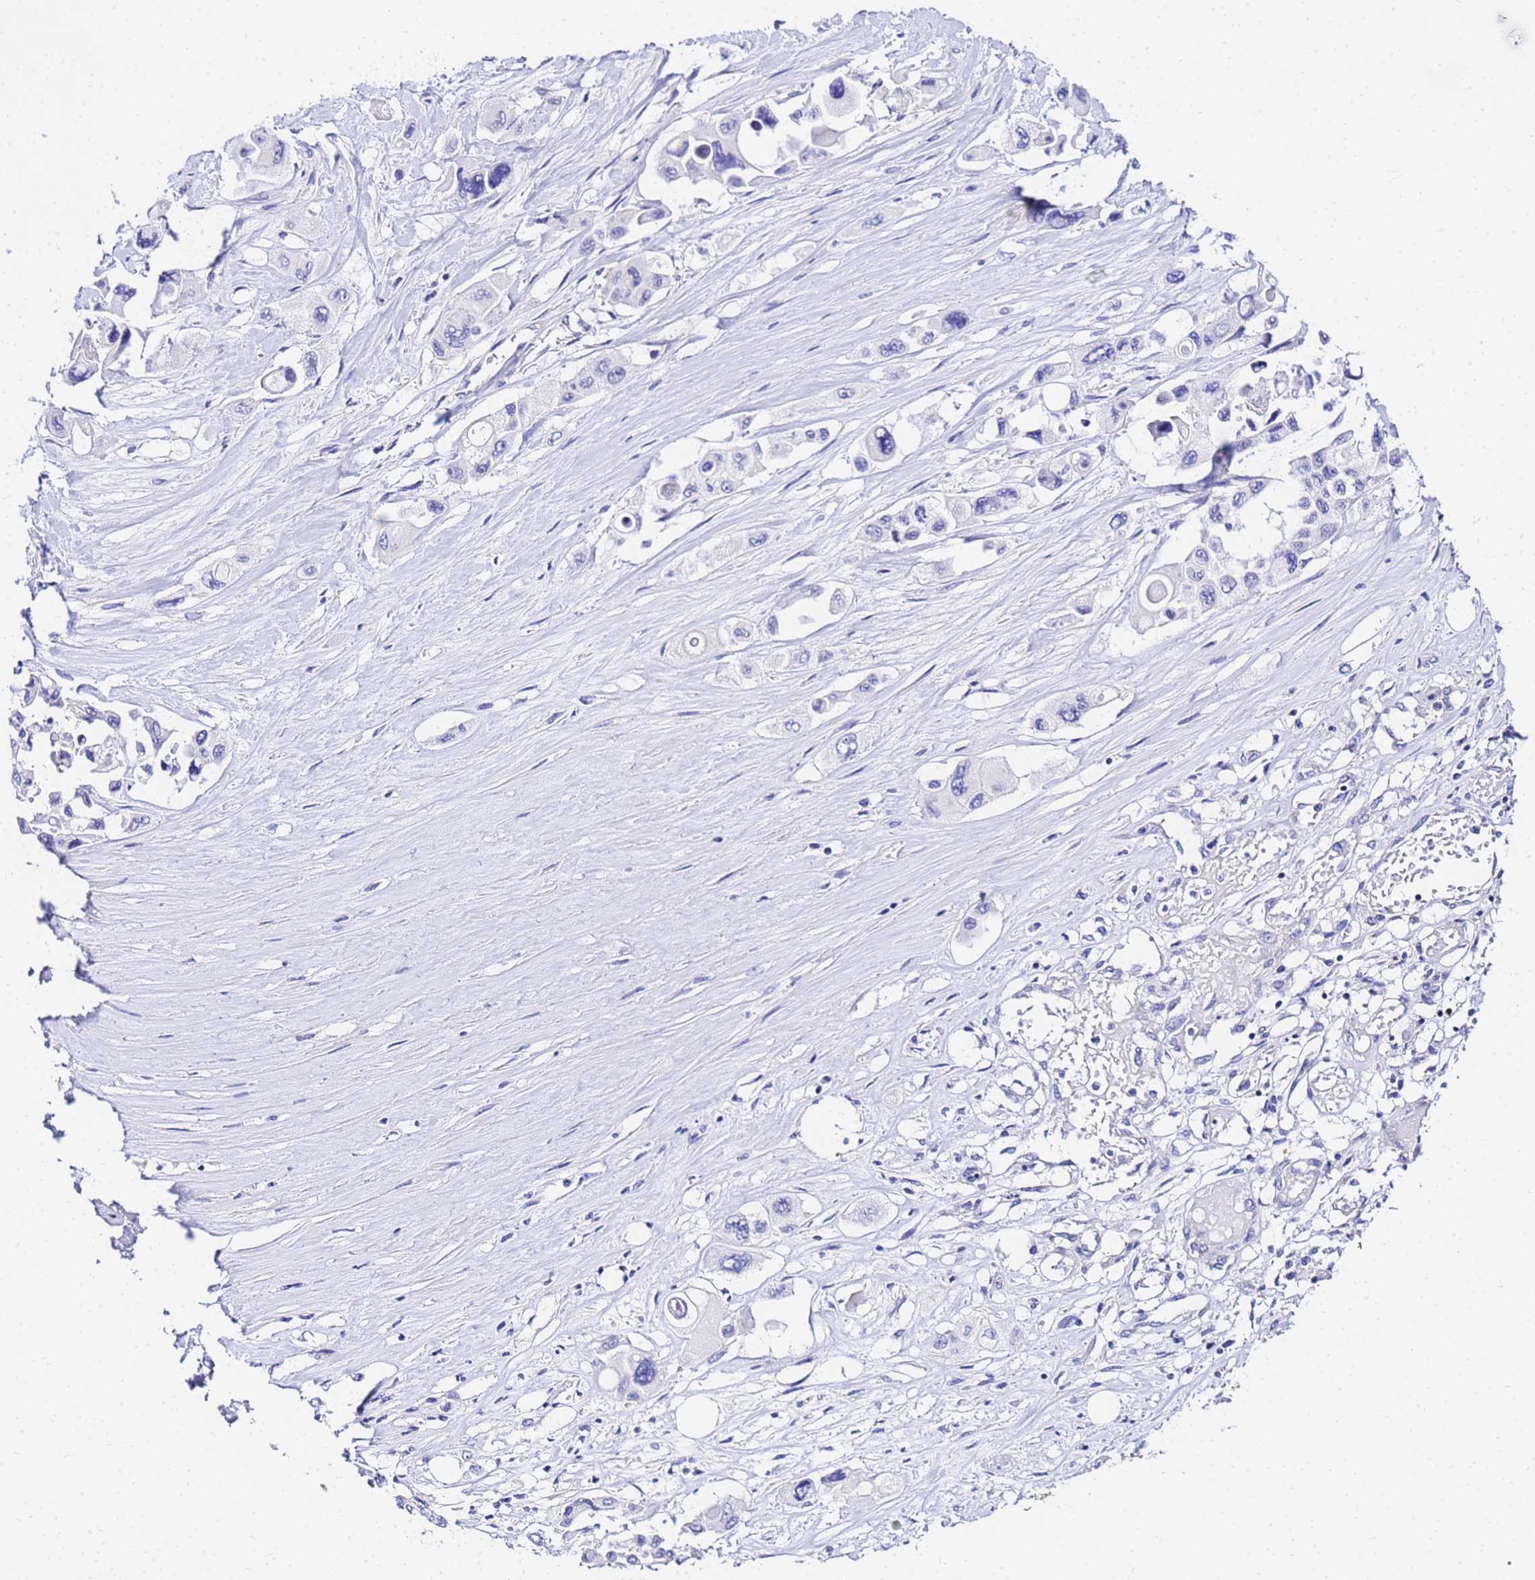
{"staining": {"intensity": "negative", "quantity": "none", "location": "none"}, "tissue": "pancreatic cancer", "cell_type": "Tumor cells", "image_type": "cancer", "snomed": [{"axis": "morphology", "description": "Adenocarcinoma, NOS"}, {"axis": "topography", "description": "Pancreas"}], "caption": "Adenocarcinoma (pancreatic) was stained to show a protein in brown. There is no significant positivity in tumor cells.", "gene": "CKMT1A", "patient": {"sex": "male", "age": 92}}